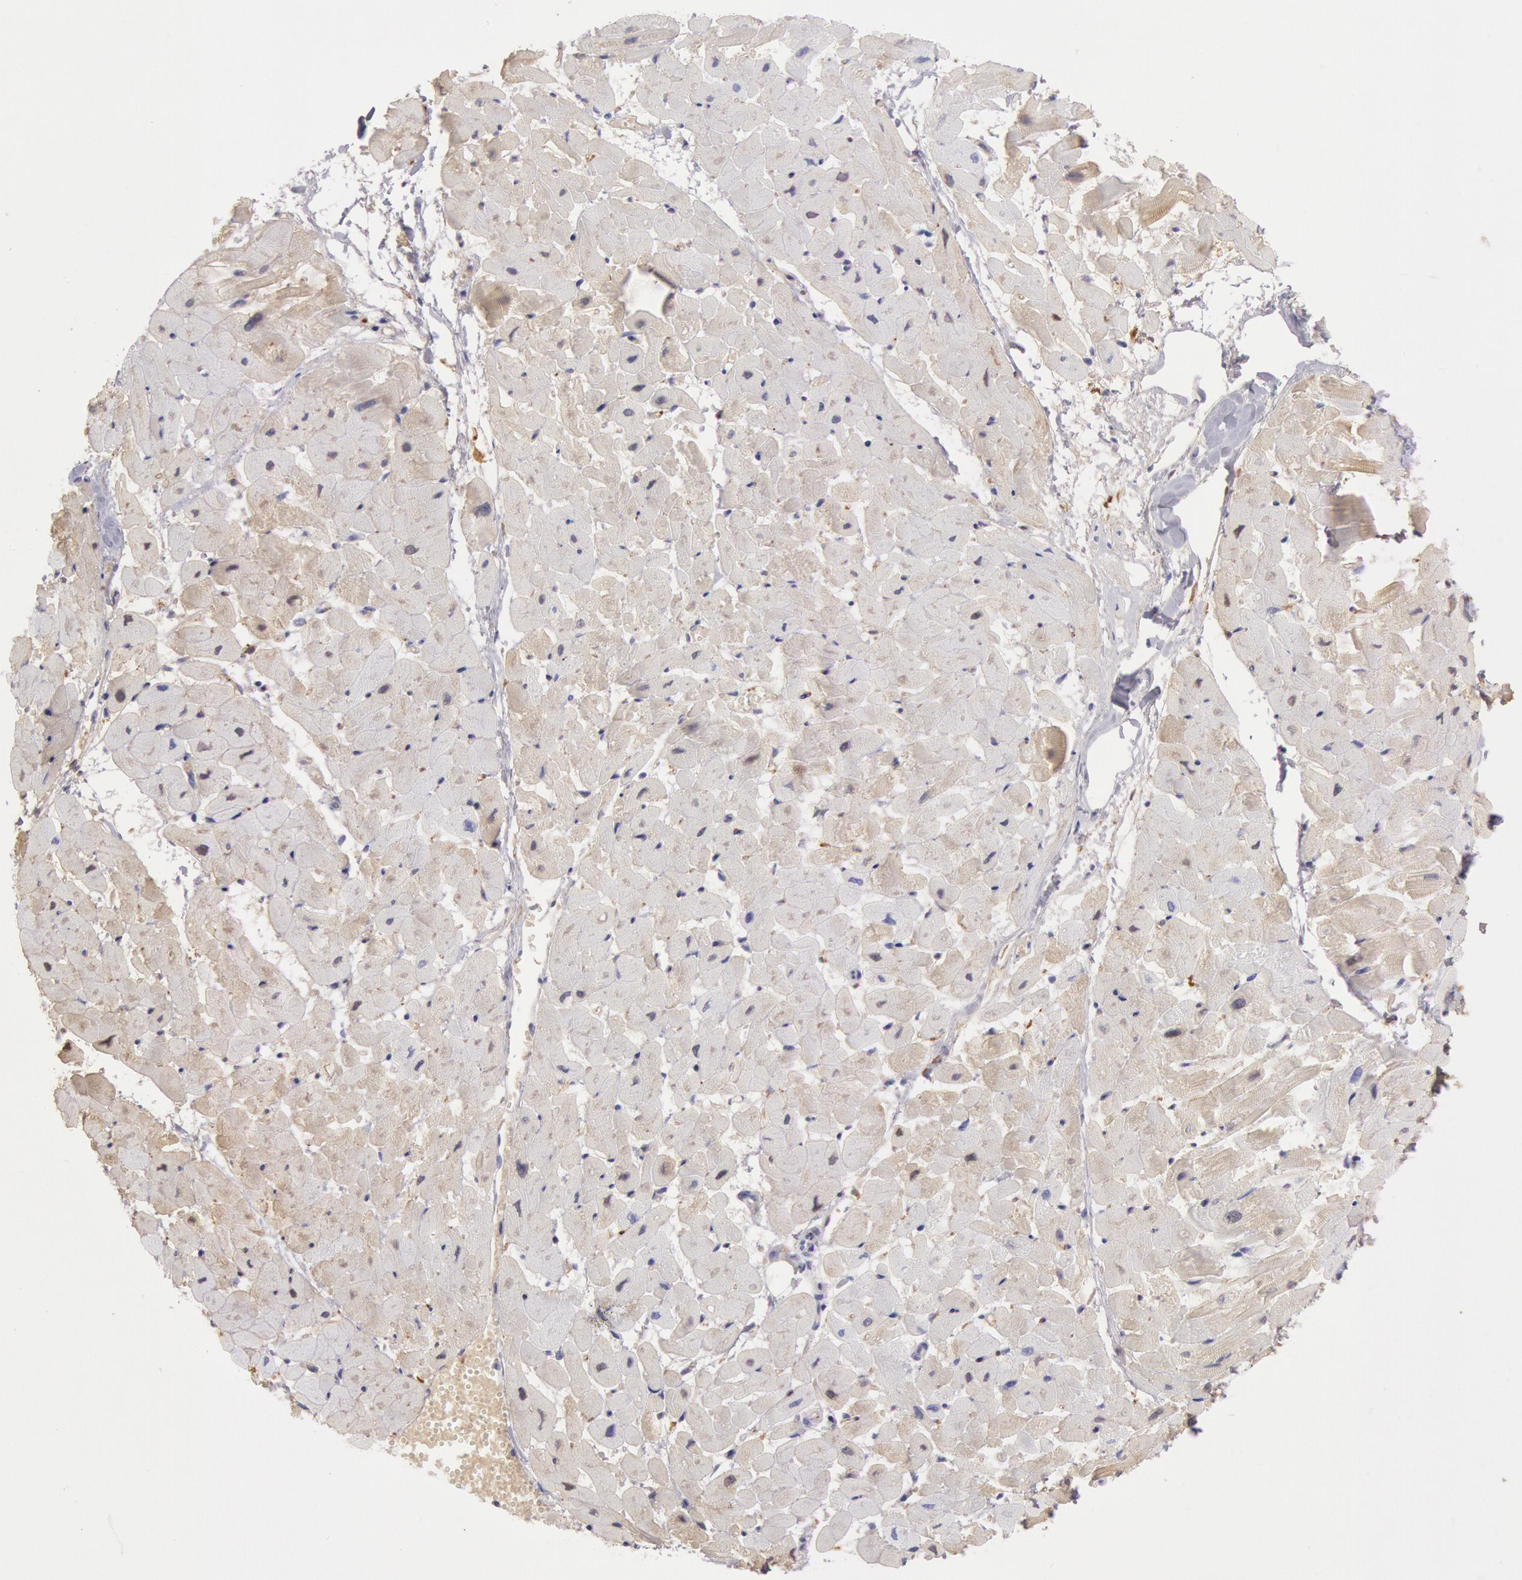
{"staining": {"intensity": "negative", "quantity": "none", "location": "none"}, "tissue": "heart muscle", "cell_type": "Cardiomyocytes", "image_type": "normal", "snomed": [{"axis": "morphology", "description": "Normal tissue, NOS"}, {"axis": "topography", "description": "Heart"}], "caption": "Heart muscle was stained to show a protein in brown. There is no significant positivity in cardiomyocytes. Nuclei are stained in blue.", "gene": "IGHG1", "patient": {"sex": "female", "age": 19}}